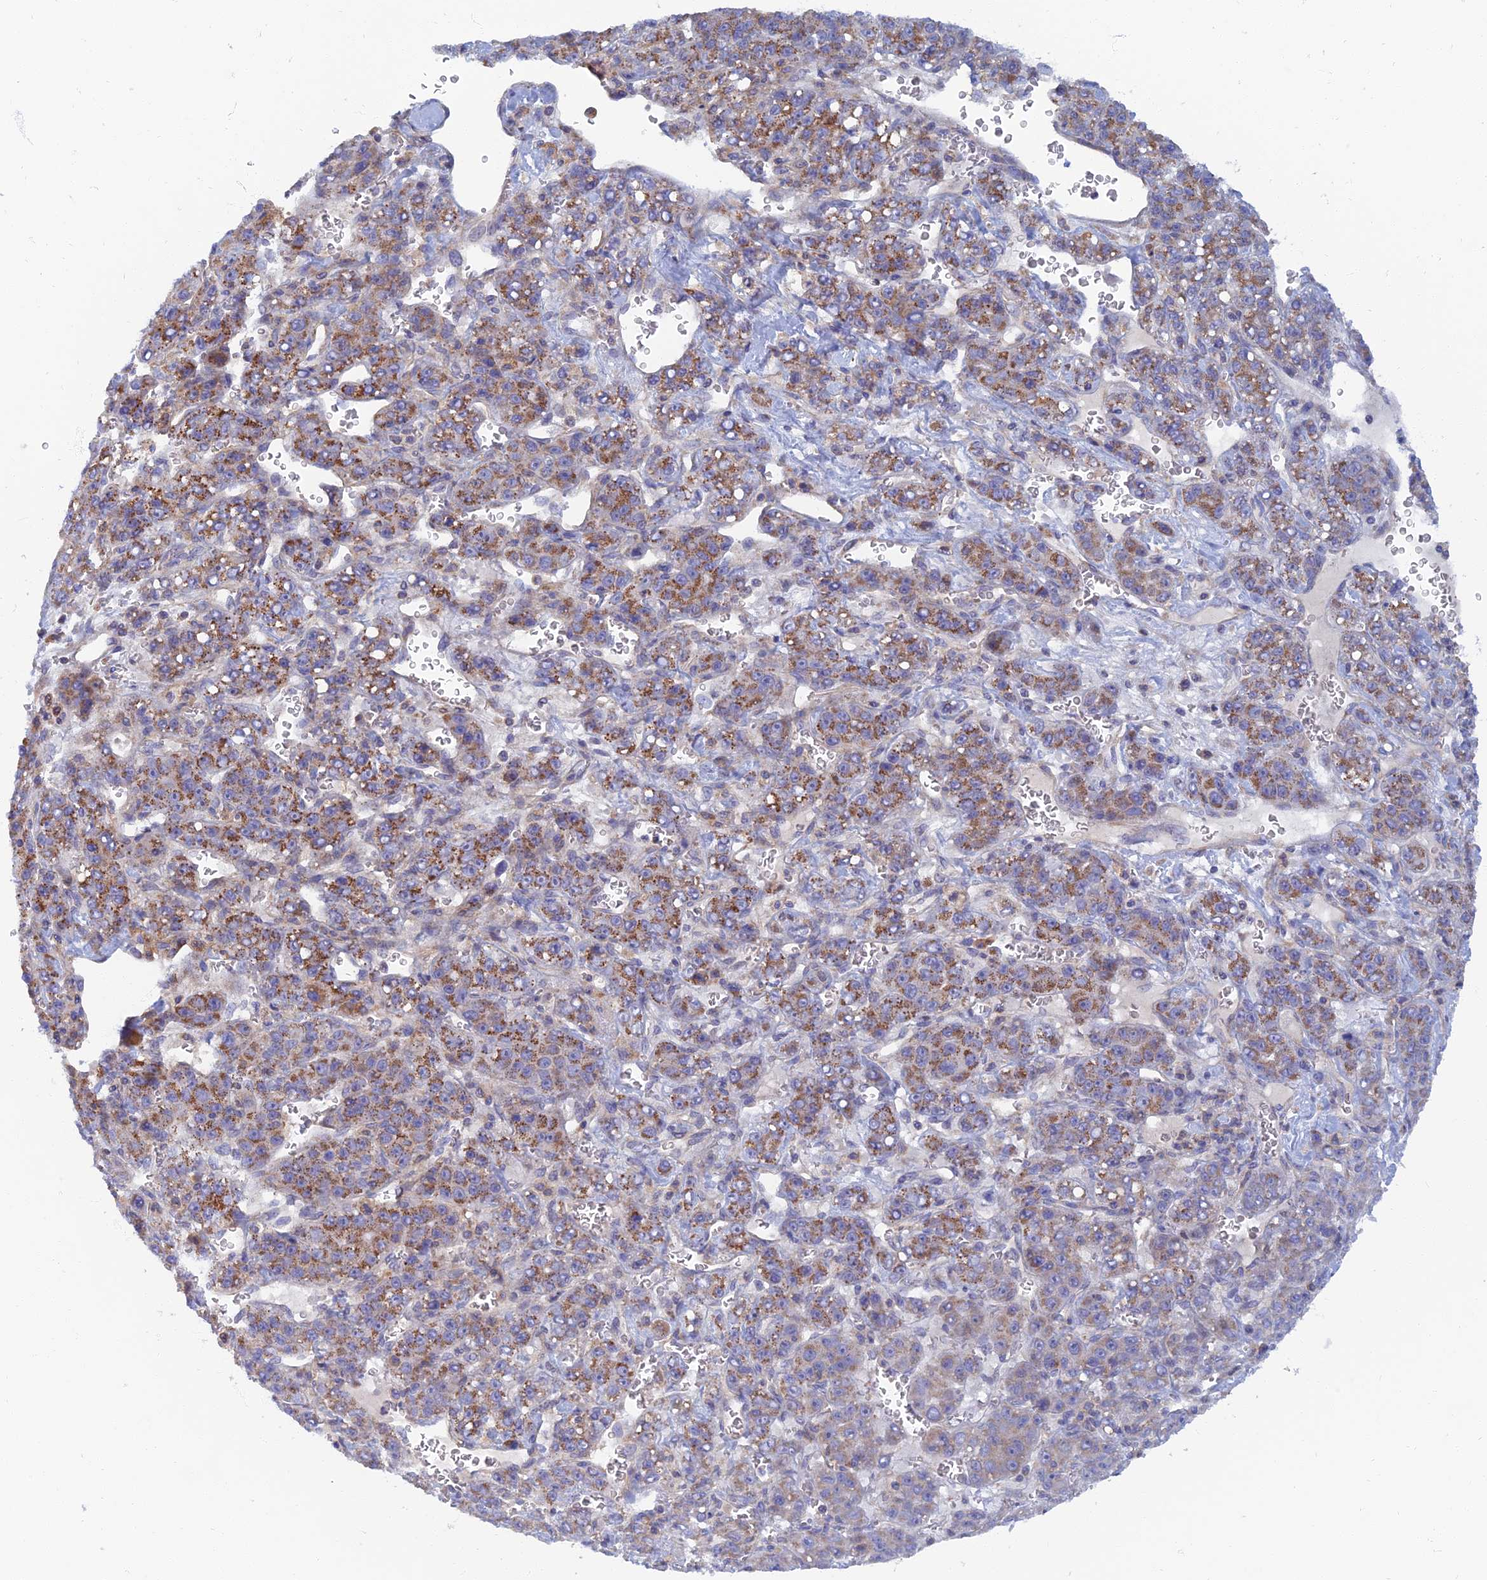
{"staining": {"intensity": "moderate", "quantity": ">75%", "location": "cytoplasmic/membranous"}, "tissue": "liver cancer", "cell_type": "Tumor cells", "image_type": "cancer", "snomed": [{"axis": "morphology", "description": "Carcinoma, Hepatocellular, NOS"}, {"axis": "topography", "description": "Liver"}], "caption": "There is medium levels of moderate cytoplasmic/membranous positivity in tumor cells of hepatocellular carcinoma (liver), as demonstrated by immunohistochemical staining (brown color).", "gene": "TMEM44", "patient": {"sex": "female", "age": 53}}